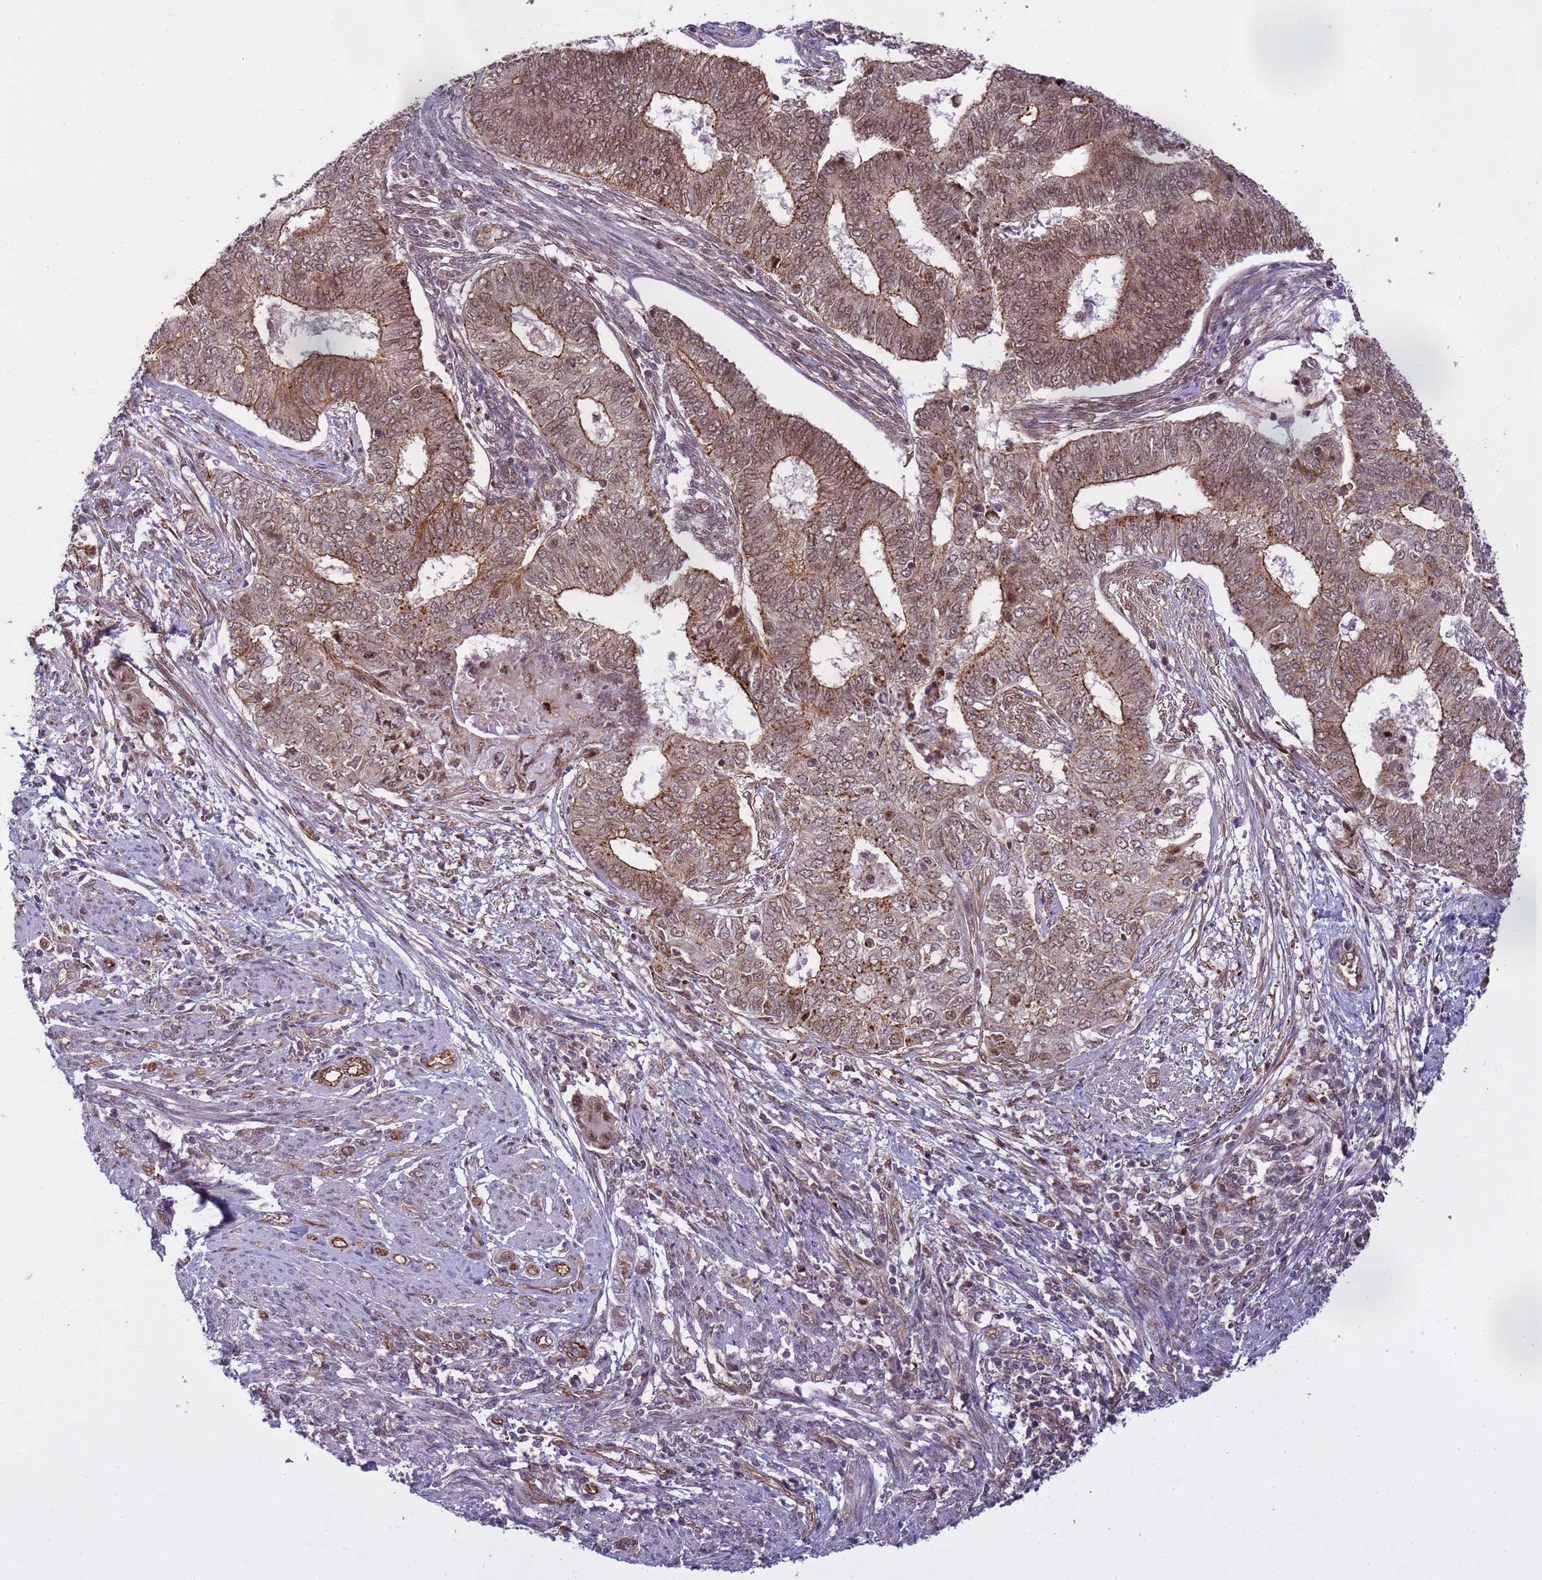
{"staining": {"intensity": "moderate", "quantity": ">75%", "location": "cytoplasmic/membranous,nuclear"}, "tissue": "endometrial cancer", "cell_type": "Tumor cells", "image_type": "cancer", "snomed": [{"axis": "morphology", "description": "Adenocarcinoma, NOS"}, {"axis": "topography", "description": "Endometrium"}], "caption": "Protein expression by immunohistochemistry displays moderate cytoplasmic/membranous and nuclear expression in approximately >75% of tumor cells in endometrial cancer.", "gene": "EMC2", "patient": {"sex": "female", "age": 62}}